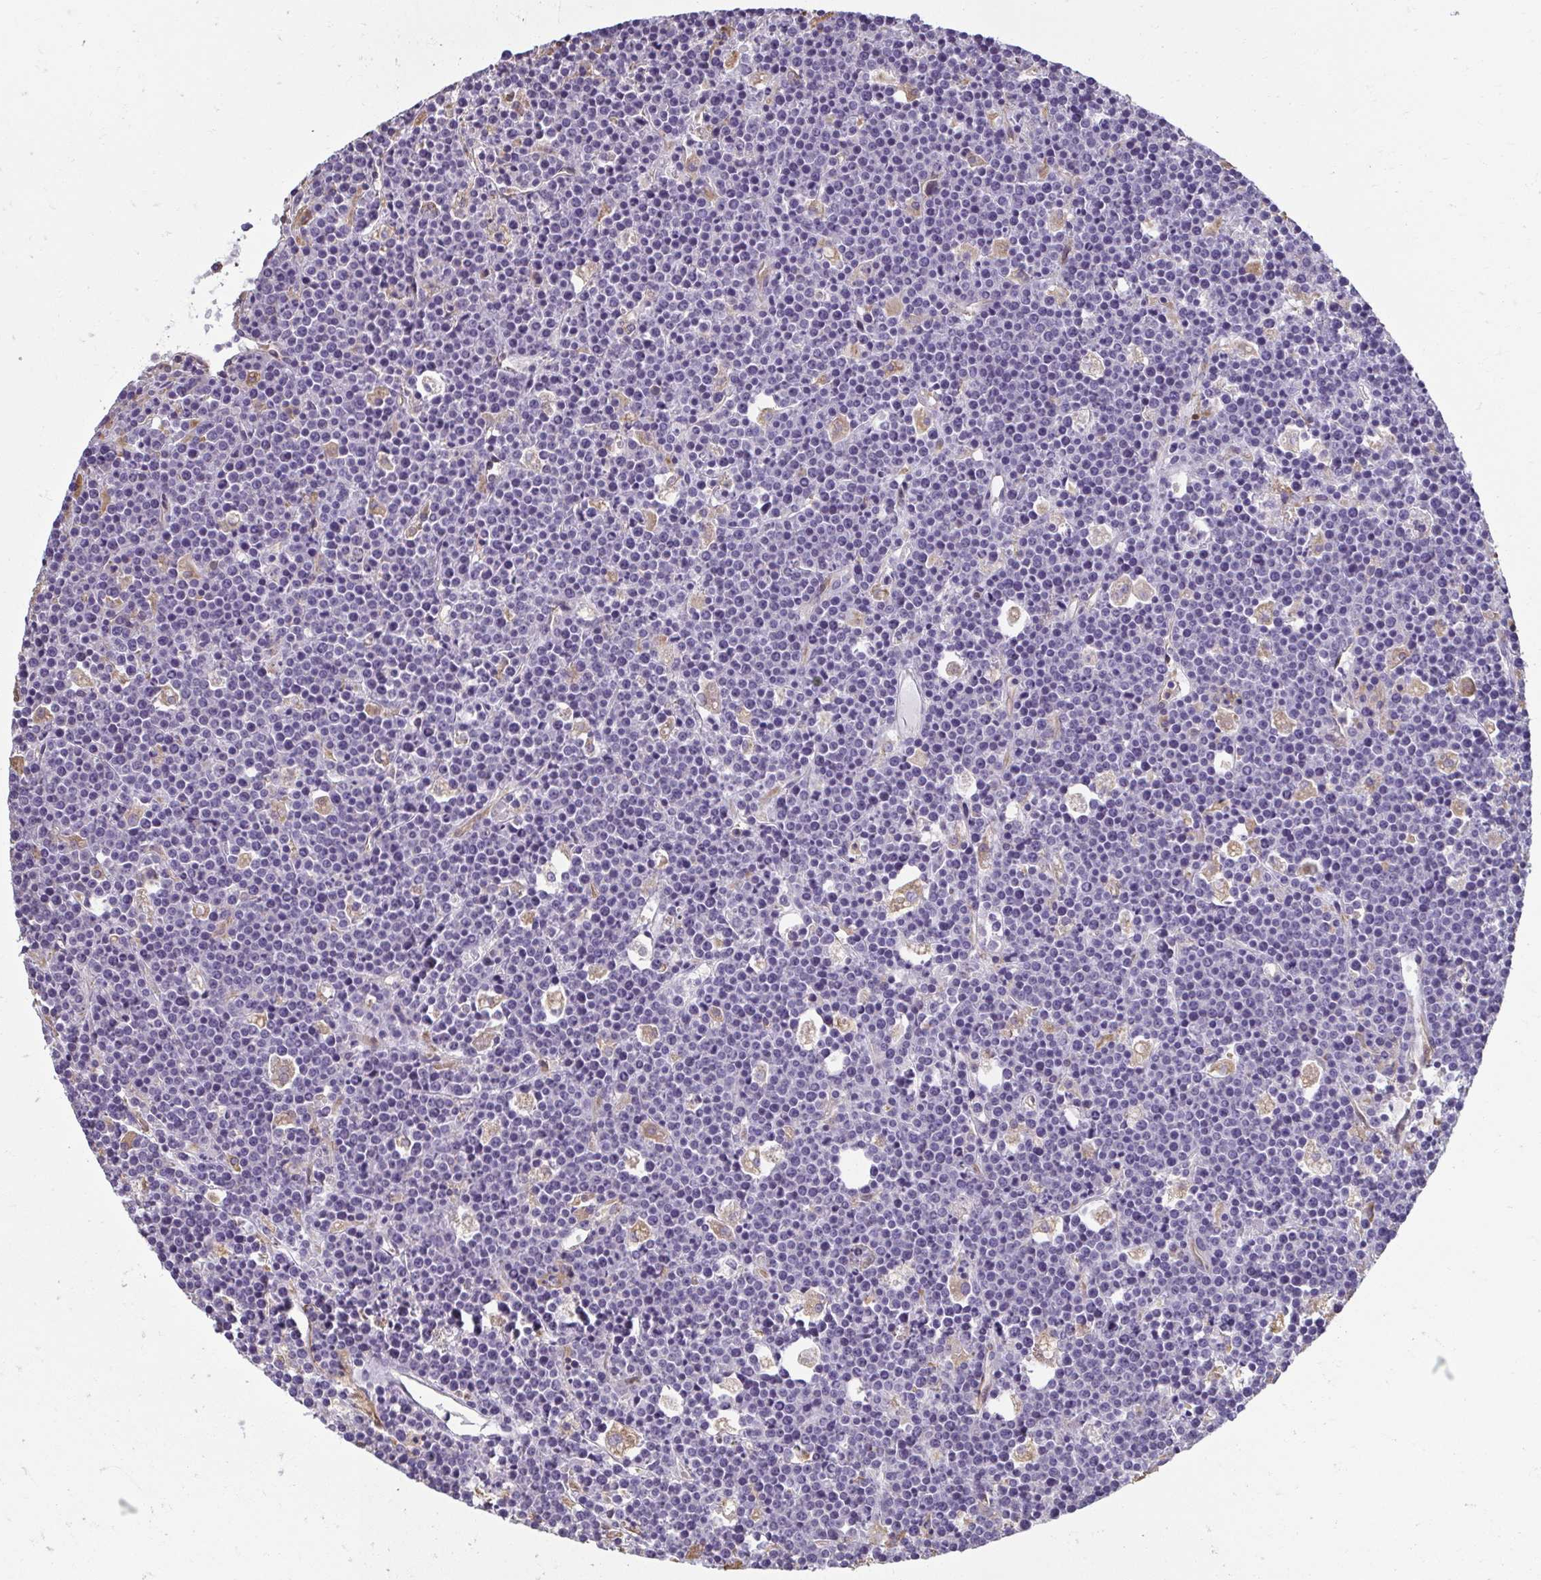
{"staining": {"intensity": "negative", "quantity": "none", "location": "none"}, "tissue": "lymphoma", "cell_type": "Tumor cells", "image_type": "cancer", "snomed": [{"axis": "morphology", "description": "Malignant lymphoma, non-Hodgkin's type, High grade"}, {"axis": "topography", "description": "Ovary"}], "caption": "Lymphoma stained for a protein using IHC reveals no expression tumor cells.", "gene": "PDE2A", "patient": {"sex": "female", "age": 56}}